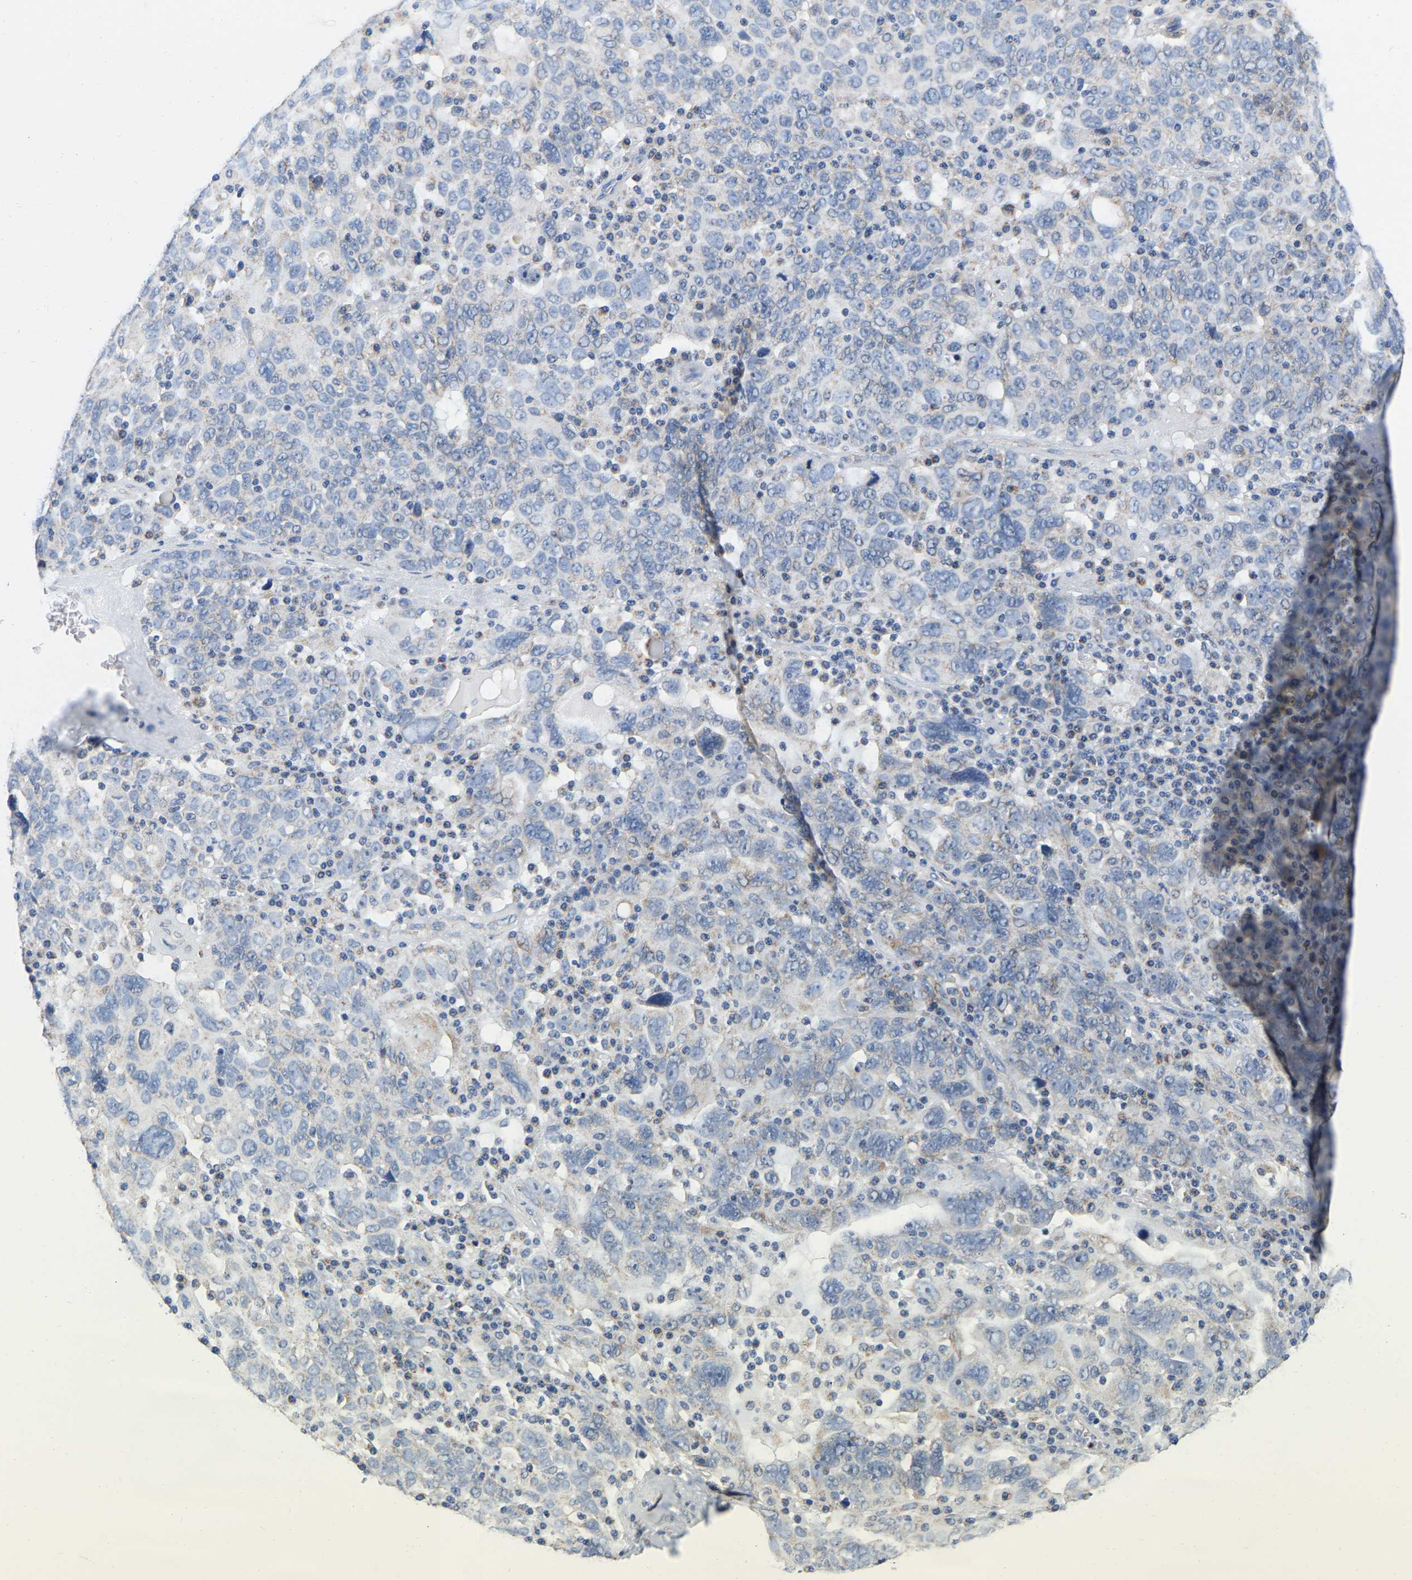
{"staining": {"intensity": "negative", "quantity": "none", "location": "none"}, "tissue": "ovarian cancer", "cell_type": "Tumor cells", "image_type": "cancer", "snomed": [{"axis": "morphology", "description": "Carcinoma, endometroid"}, {"axis": "topography", "description": "Ovary"}], "caption": "An image of human endometroid carcinoma (ovarian) is negative for staining in tumor cells. The staining was performed using DAB (3,3'-diaminobenzidine) to visualize the protein expression in brown, while the nuclei were stained in blue with hematoxylin (Magnification: 20x).", "gene": "CBLB", "patient": {"sex": "female", "age": 62}}